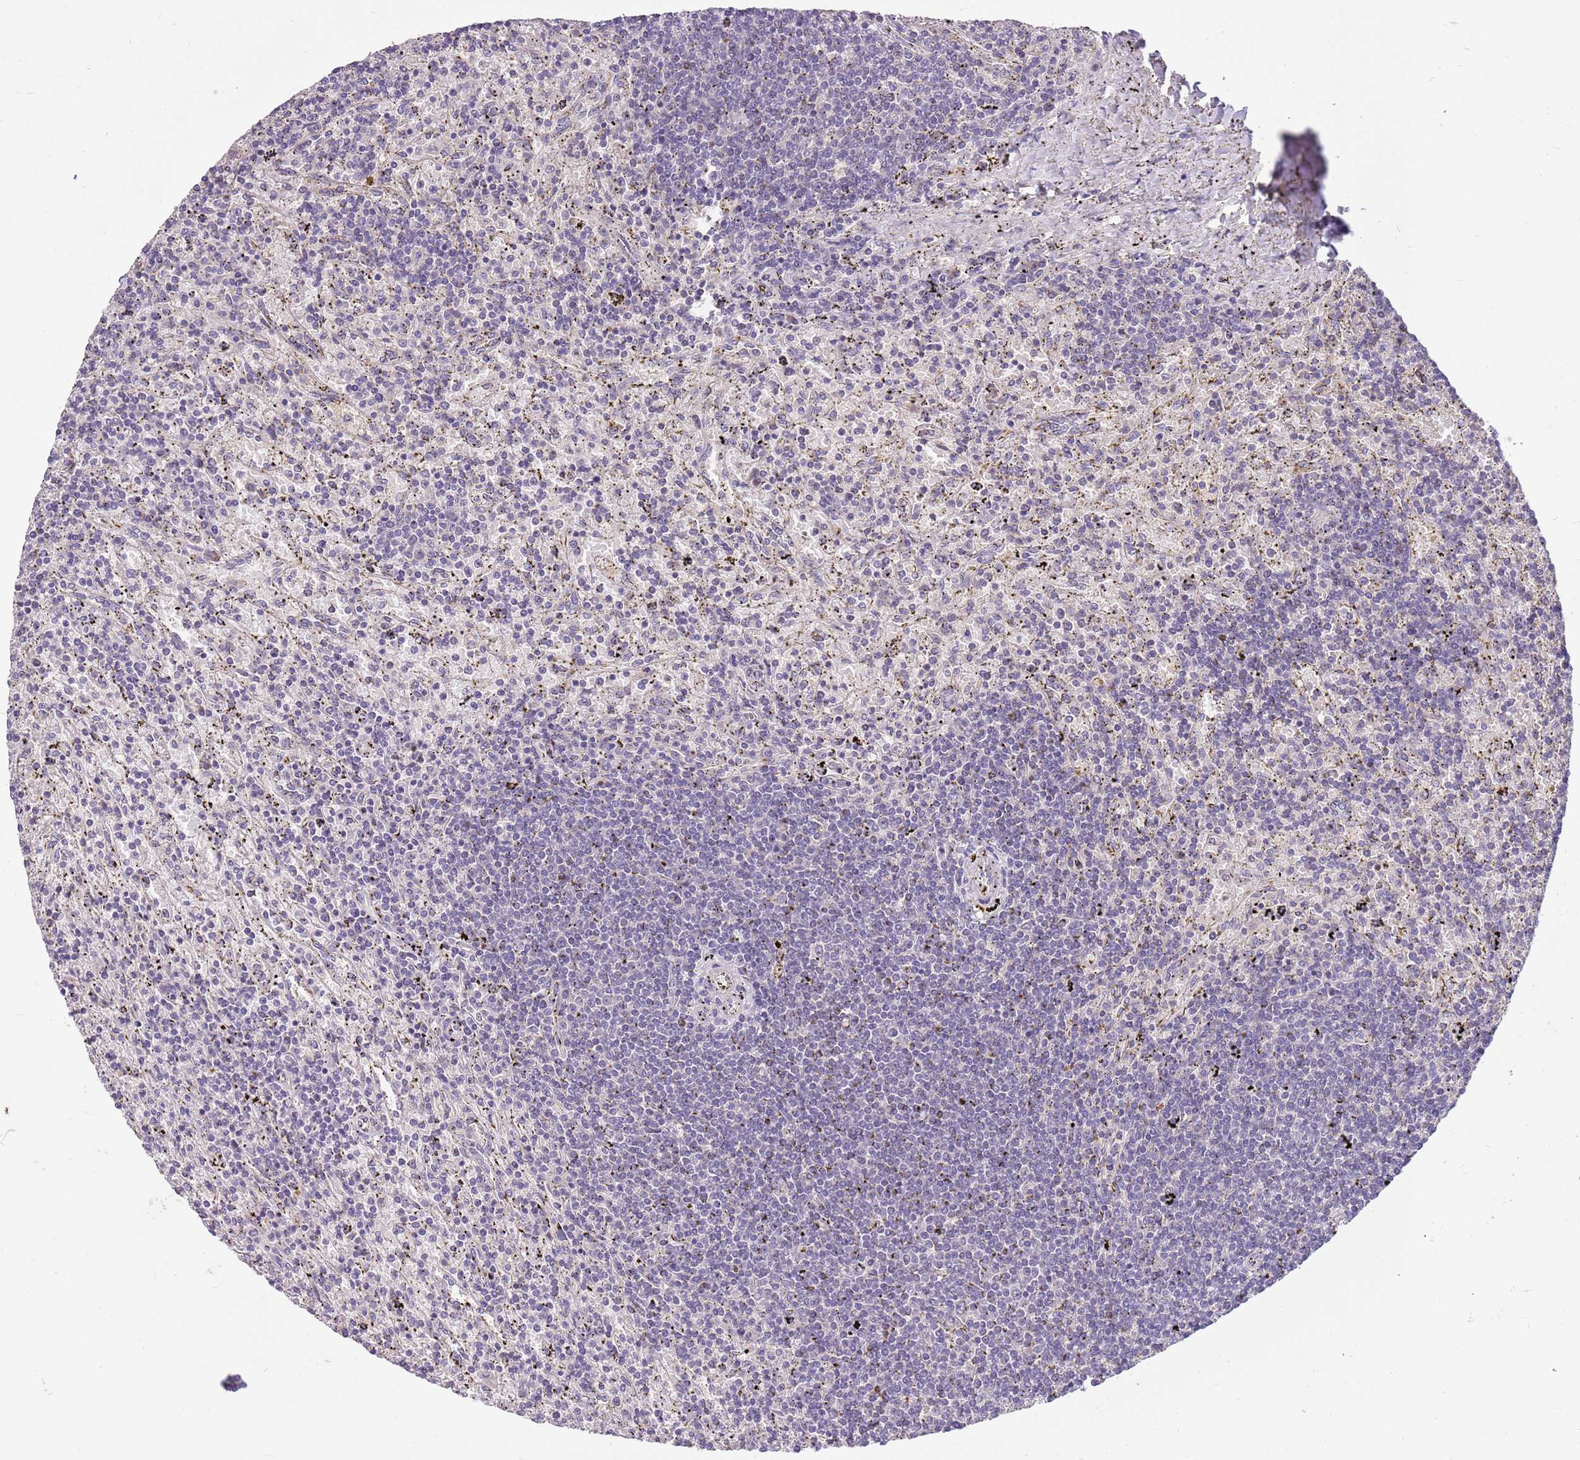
{"staining": {"intensity": "negative", "quantity": "none", "location": "none"}, "tissue": "lymphoma", "cell_type": "Tumor cells", "image_type": "cancer", "snomed": [{"axis": "morphology", "description": "Malignant lymphoma, non-Hodgkin's type, Low grade"}, {"axis": "topography", "description": "Spleen"}], "caption": "Low-grade malignant lymphoma, non-Hodgkin's type was stained to show a protein in brown. There is no significant staining in tumor cells. Nuclei are stained in blue.", "gene": "SCAMP5", "patient": {"sex": "male", "age": 76}}